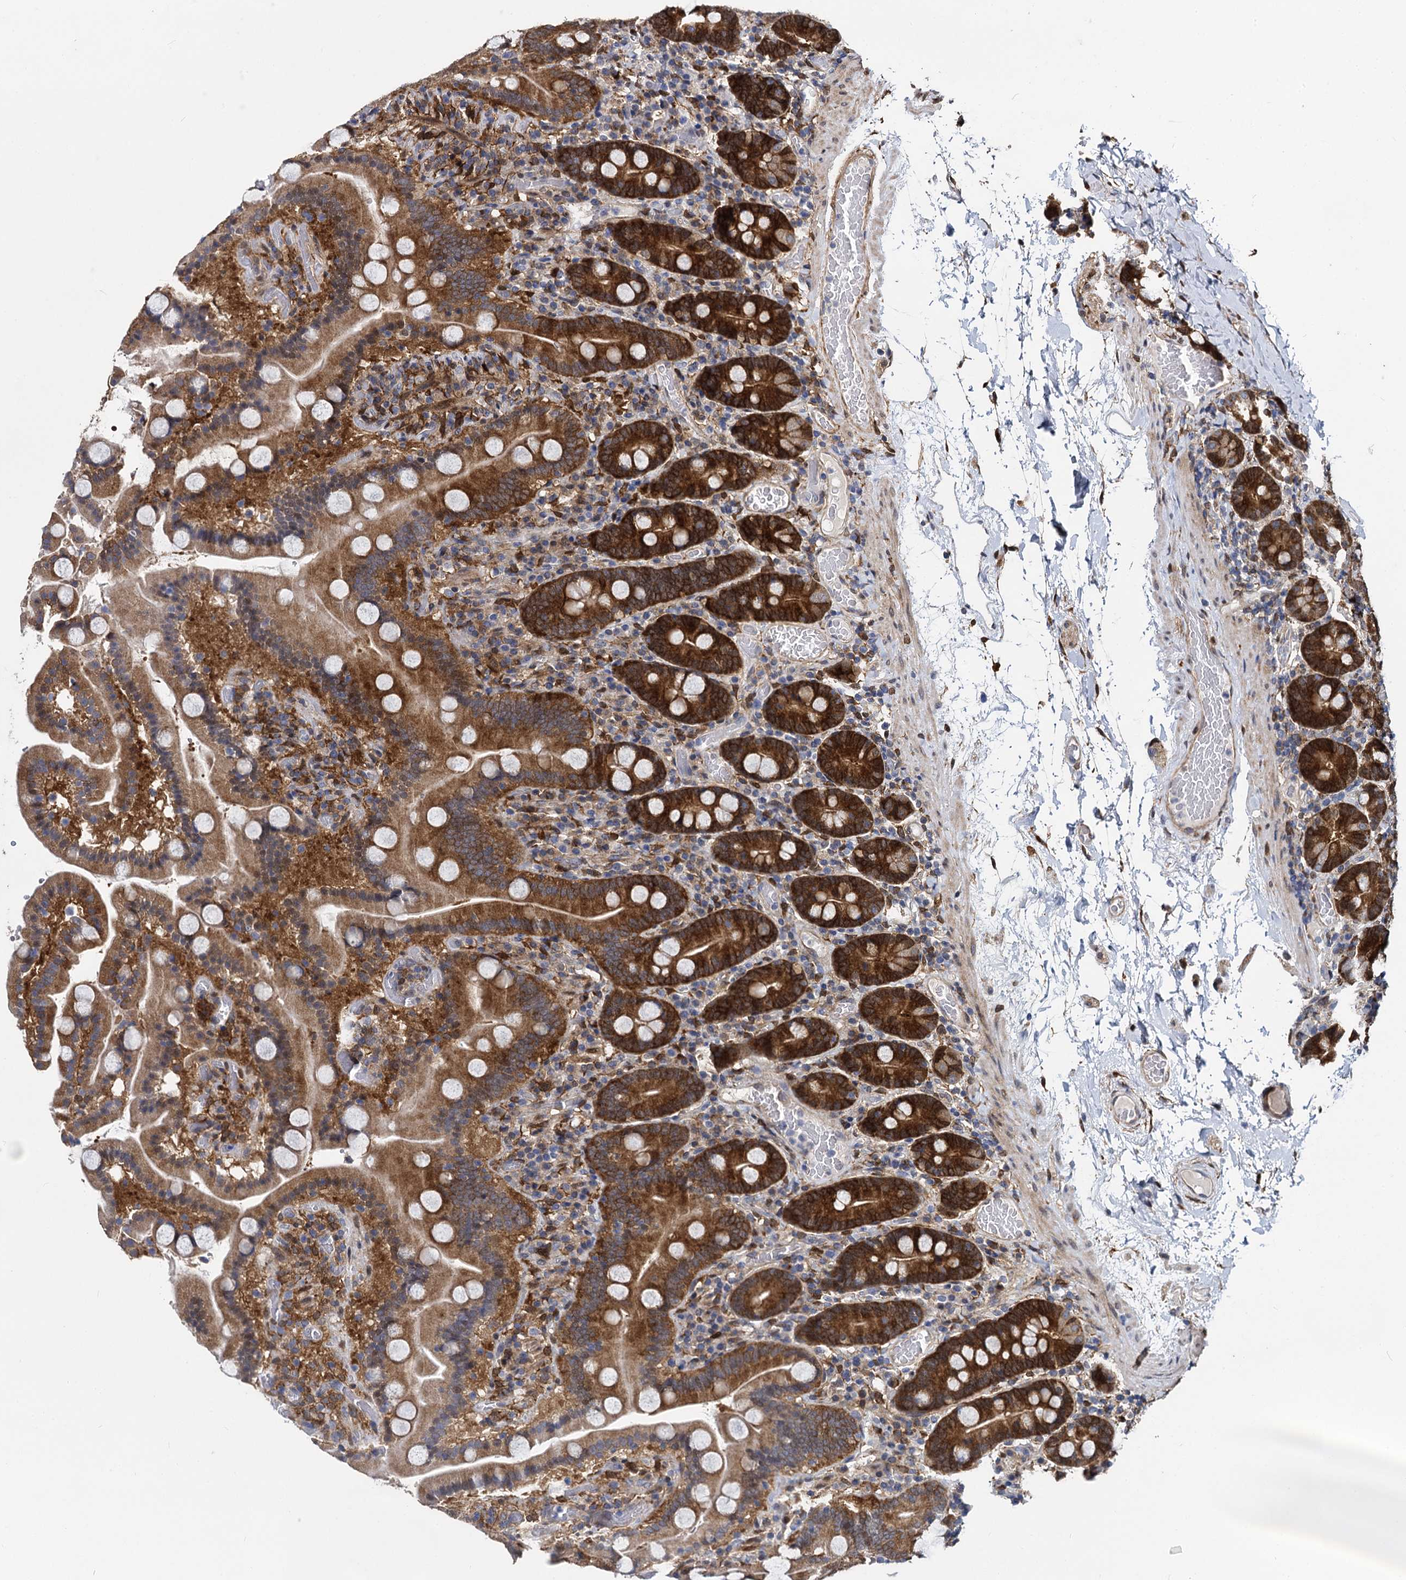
{"staining": {"intensity": "strong", "quantity": ">75%", "location": "cytoplasmic/membranous"}, "tissue": "duodenum", "cell_type": "Glandular cells", "image_type": "normal", "snomed": [{"axis": "morphology", "description": "Normal tissue, NOS"}, {"axis": "topography", "description": "Duodenum"}], "caption": "Immunohistochemistry (IHC) image of unremarkable duodenum: duodenum stained using immunohistochemistry demonstrates high levels of strong protein expression localized specifically in the cytoplasmic/membranous of glandular cells, appearing as a cytoplasmic/membranous brown color.", "gene": "GSTM3", "patient": {"sex": "male", "age": 55}}